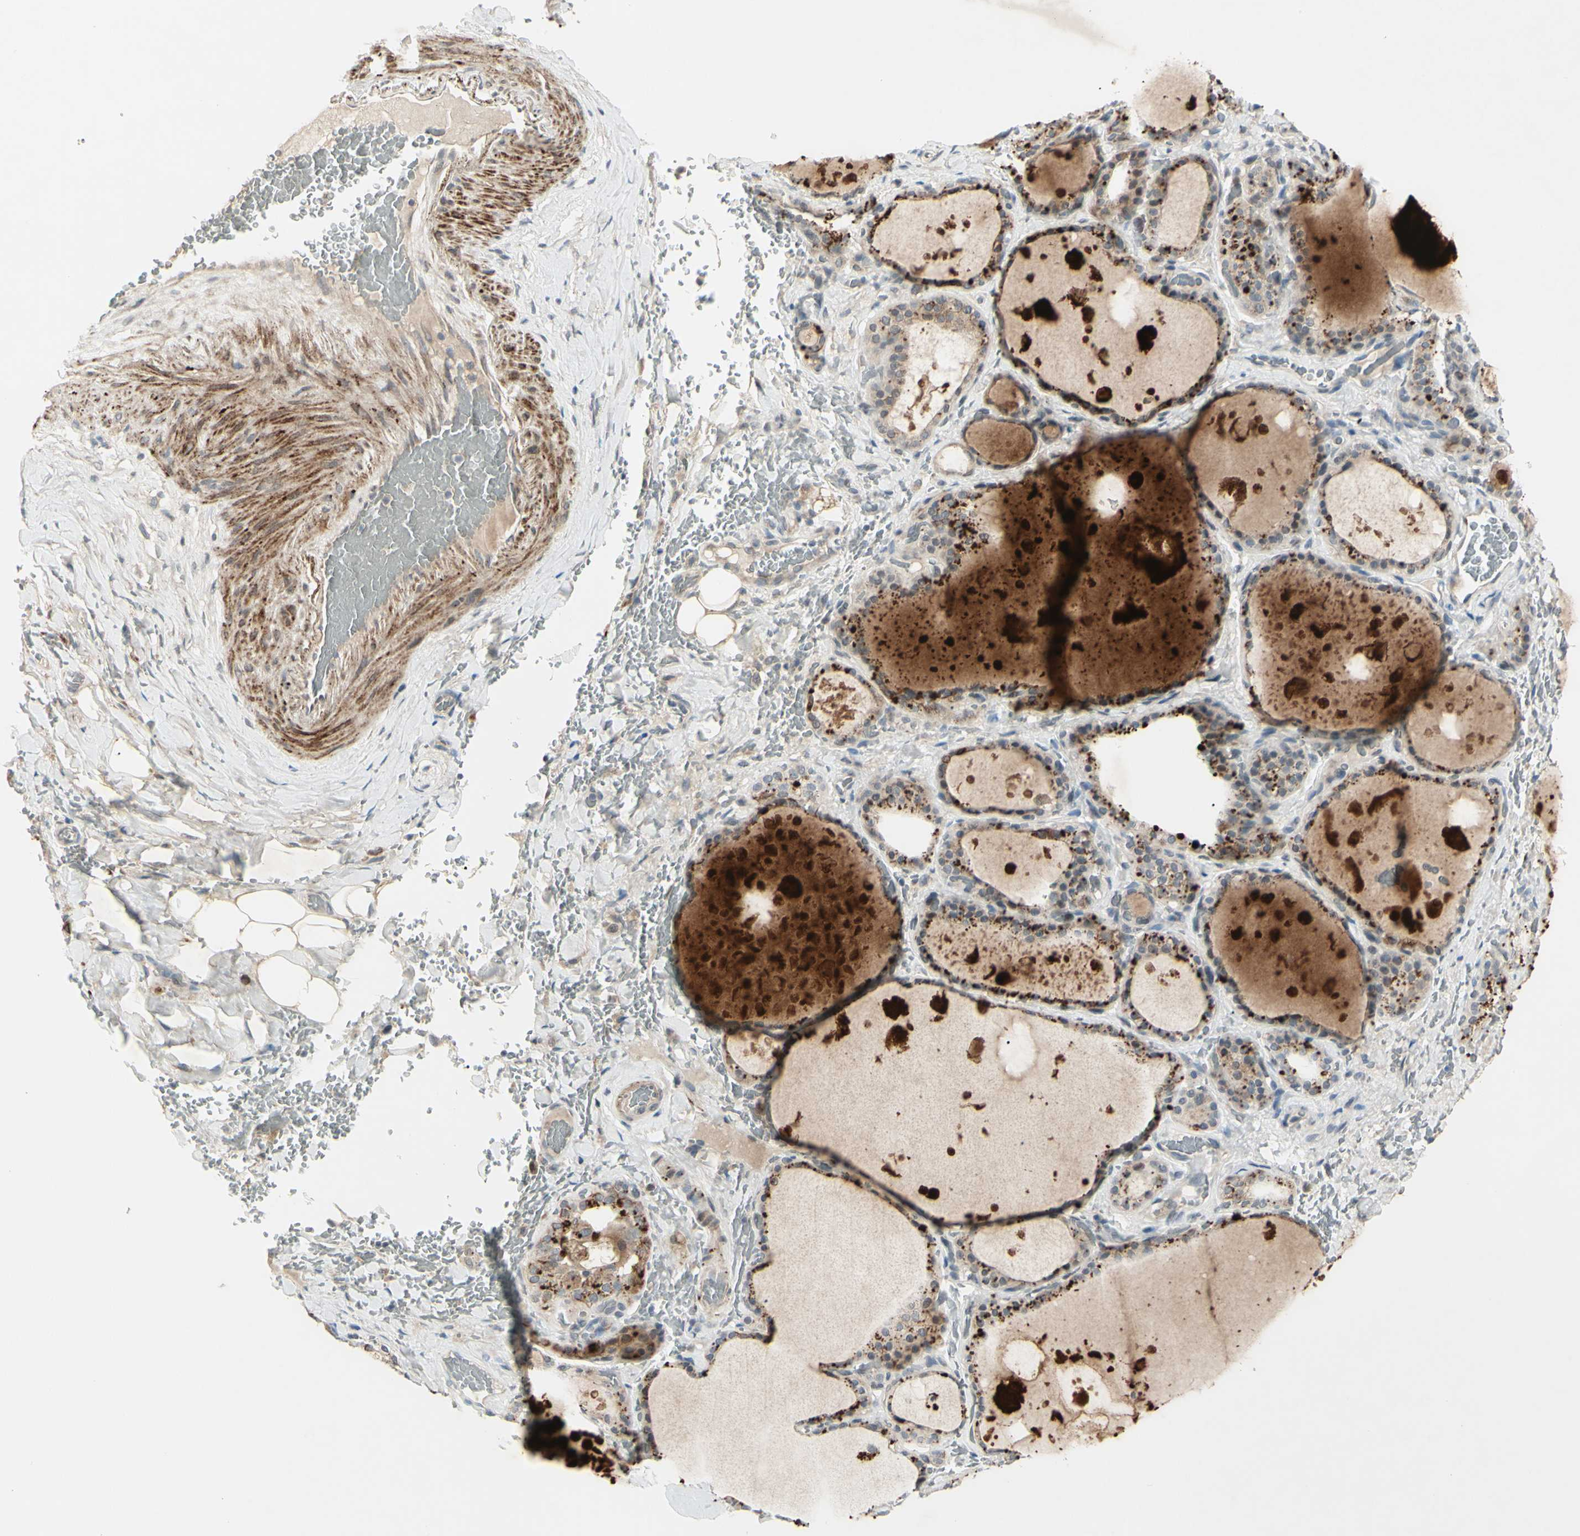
{"staining": {"intensity": "moderate", "quantity": ">75%", "location": "cytoplasmic/membranous"}, "tissue": "thyroid gland", "cell_type": "Glandular cells", "image_type": "normal", "snomed": [{"axis": "morphology", "description": "Normal tissue, NOS"}, {"axis": "topography", "description": "Thyroid gland"}], "caption": "IHC staining of unremarkable thyroid gland, which displays medium levels of moderate cytoplasmic/membranous positivity in approximately >75% of glandular cells indicating moderate cytoplasmic/membranous protein staining. The staining was performed using DAB (3,3'-diaminobenzidine) (brown) for protein detection and nuclei were counterstained in hematoxylin (blue).", "gene": "FGFR2", "patient": {"sex": "male", "age": 61}}